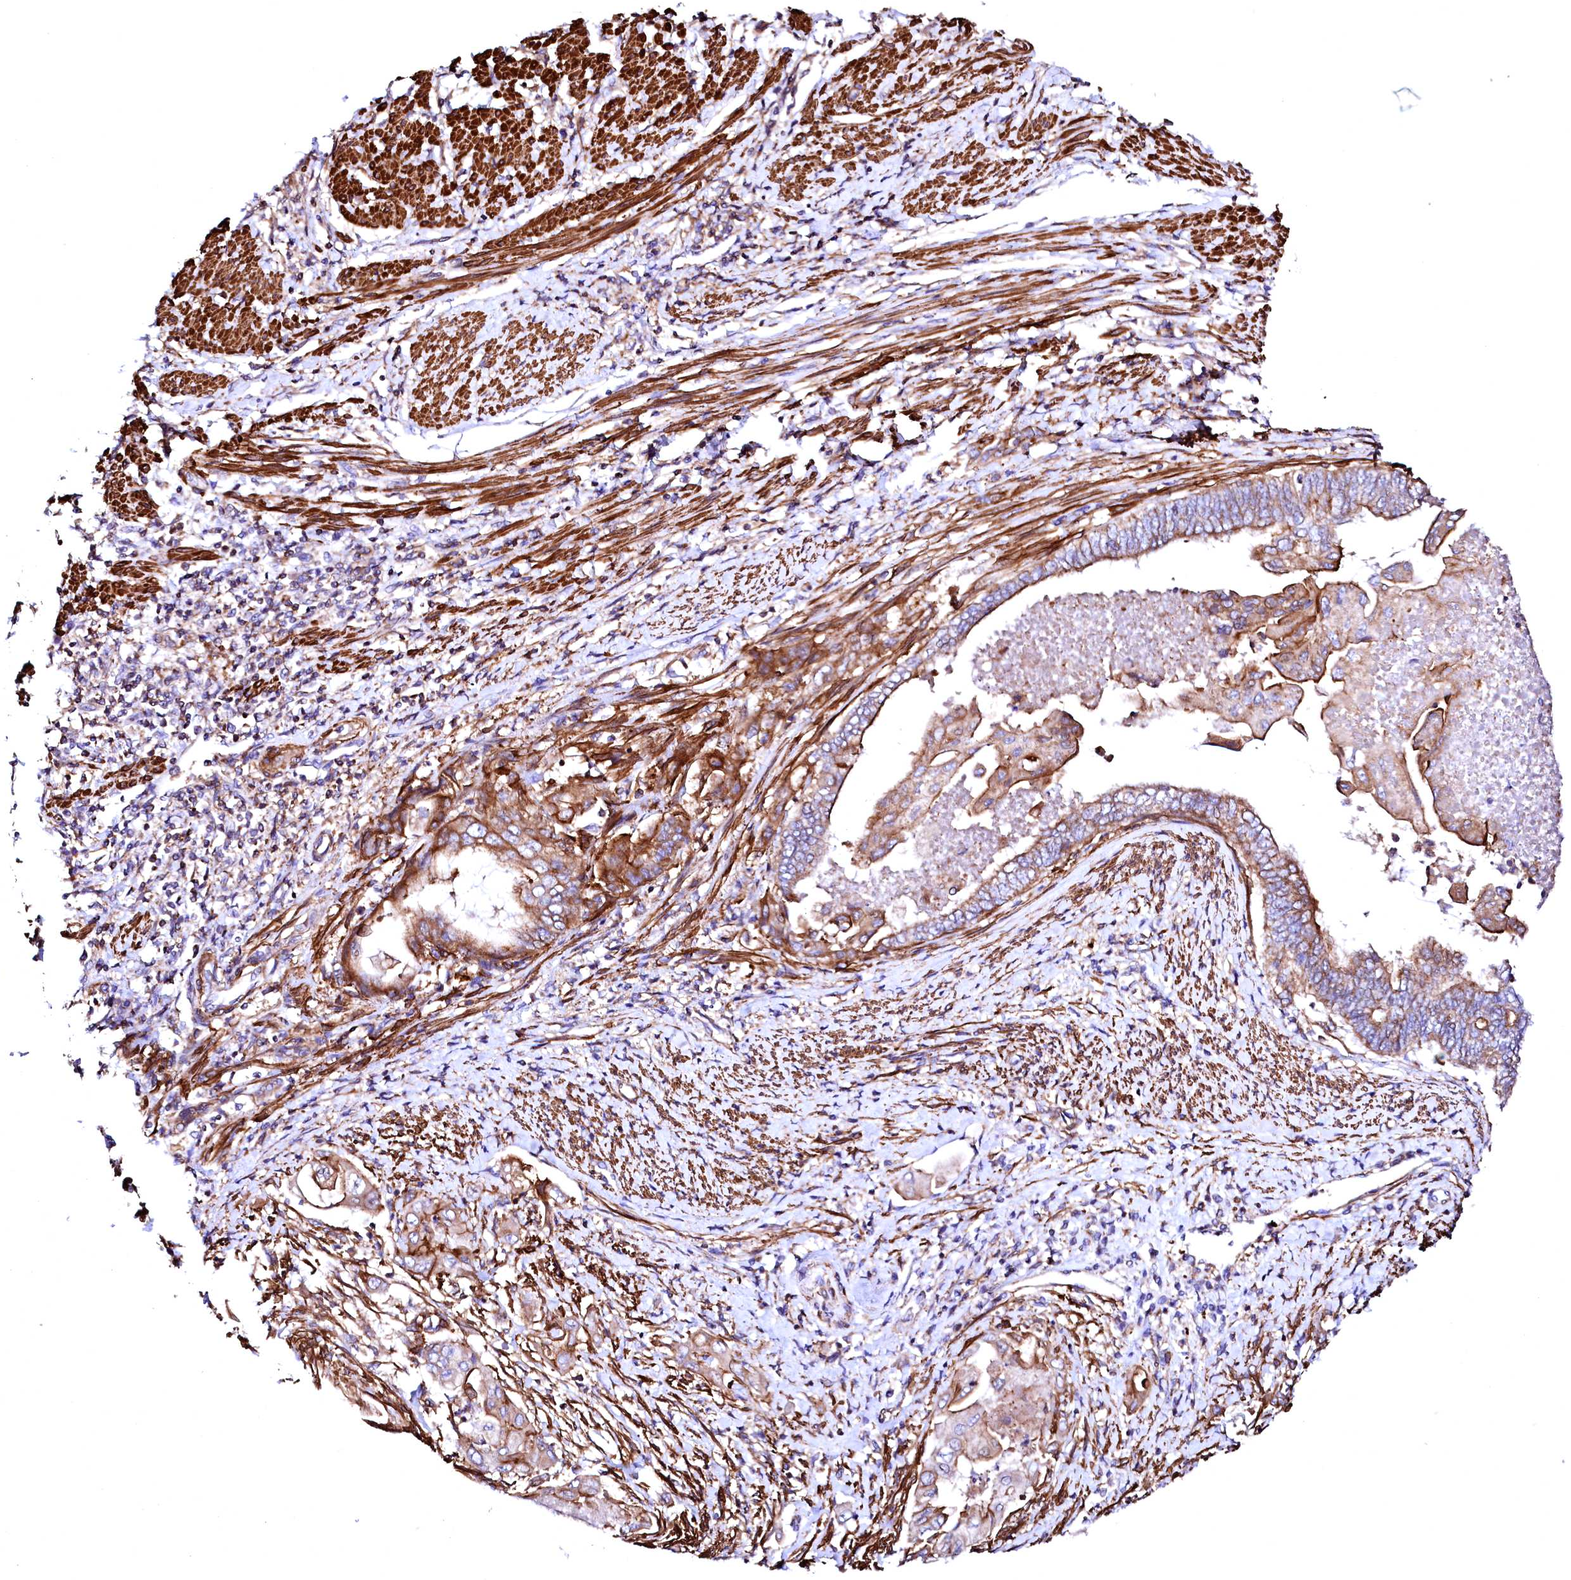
{"staining": {"intensity": "moderate", "quantity": ">75%", "location": "cytoplasmic/membranous"}, "tissue": "endometrial cancer", "cell_type": "Tumor cells", "image_type": "cancer", "snomed": [{"axis": "morphology", "description": "Adenocarcinoma, NOS"}, {"axis": "topography", "description": "Uterus"}, {"axis": "topography", "description": "Endometrium"}], "caption": "A medium amount of moderate cytoplasmic/membranous expression is present in about >75% of tumor cells in adenocarcinoma (endometrial) tissue.", "gene": "GPR176", "patient": {"sex": "female", "age": 70}}